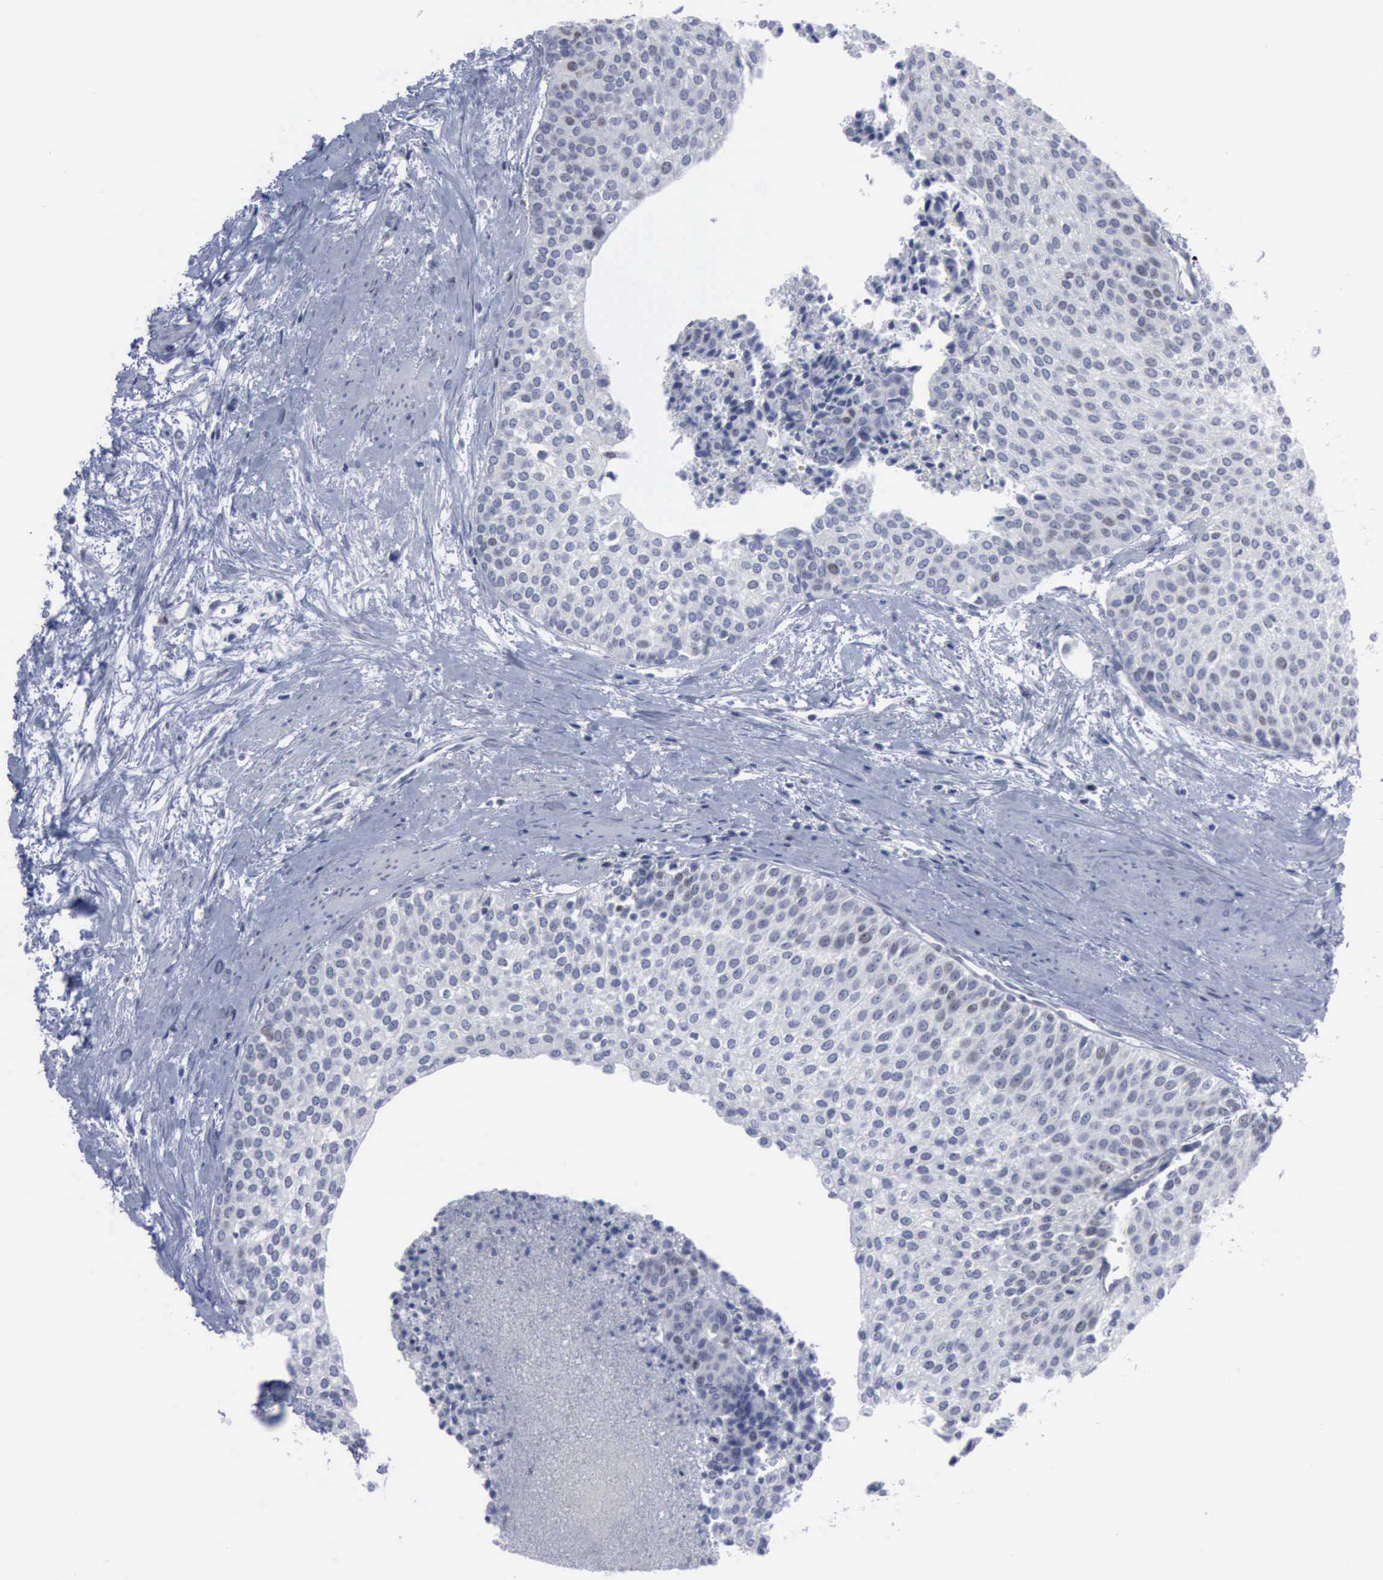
{"staining": {"intensity": "negative", "quantity": "none", "location": "none"}, "tissue": "urothelial cancer", "cell_type": "Tumor cells", "image_type": "cancer", "snomed": [{"axis": "morphology", "description": "Urothelial carcinoma, Low grade"}, {"axis": "topography", "description": "Urinary bladder"}], "caption": "DAB (3,3'-diaminobenzidine) immunohistochemical staining of low-grade urothelial carcinoma reveals no significant expression in tumor cells. Nuclei are stained in blue.", "gene": "MCM5", "patient": {"sex": "female", "age": 73}}